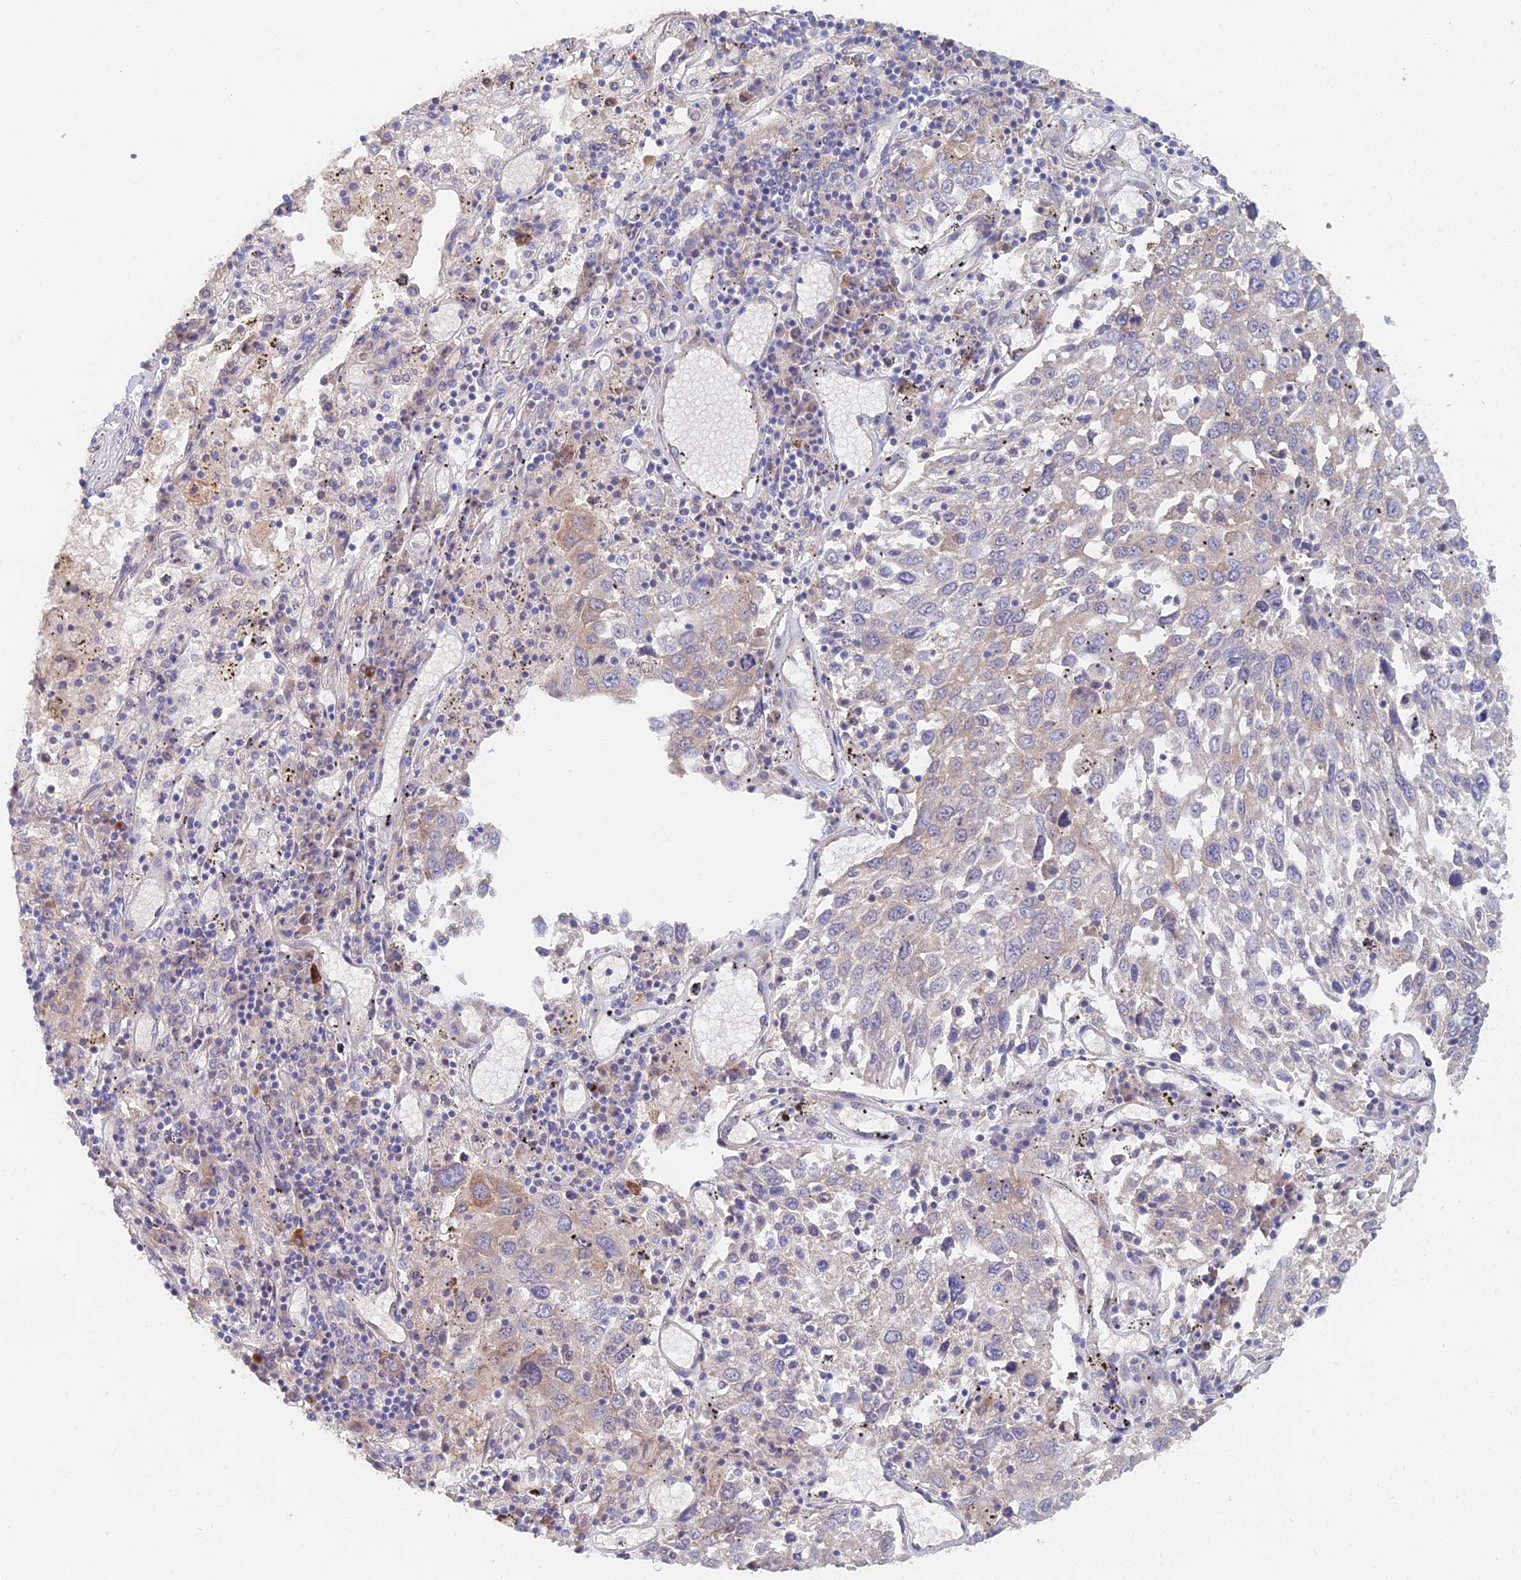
{"staining": {"intensity": "moderate", "quantity": "<25%", "location": "cytoplasmic/membranous"}, "tissue": "lung cancer", "cell_type": "Tumor cells", "image_type": "cancer", "snomed": [{"axis": "morphology", "description": "Squamous cell carcinoma, NOS"}, {"axis": "topography", "description": "Lung"}], "caption": "The histopathology image demonstrates staining of lung cancer, revealing moderate cytoplasmic/membranous protein expression (brown color) within tumor cells. The protein is stained brown, and the nuclei are stained in blue (DAB (3,3'-diaminobenzidine) IHC with brightfield microscopy, high magnification).", "gene": "ELOF1", "patient": {"sex": "male", "age": 65}}